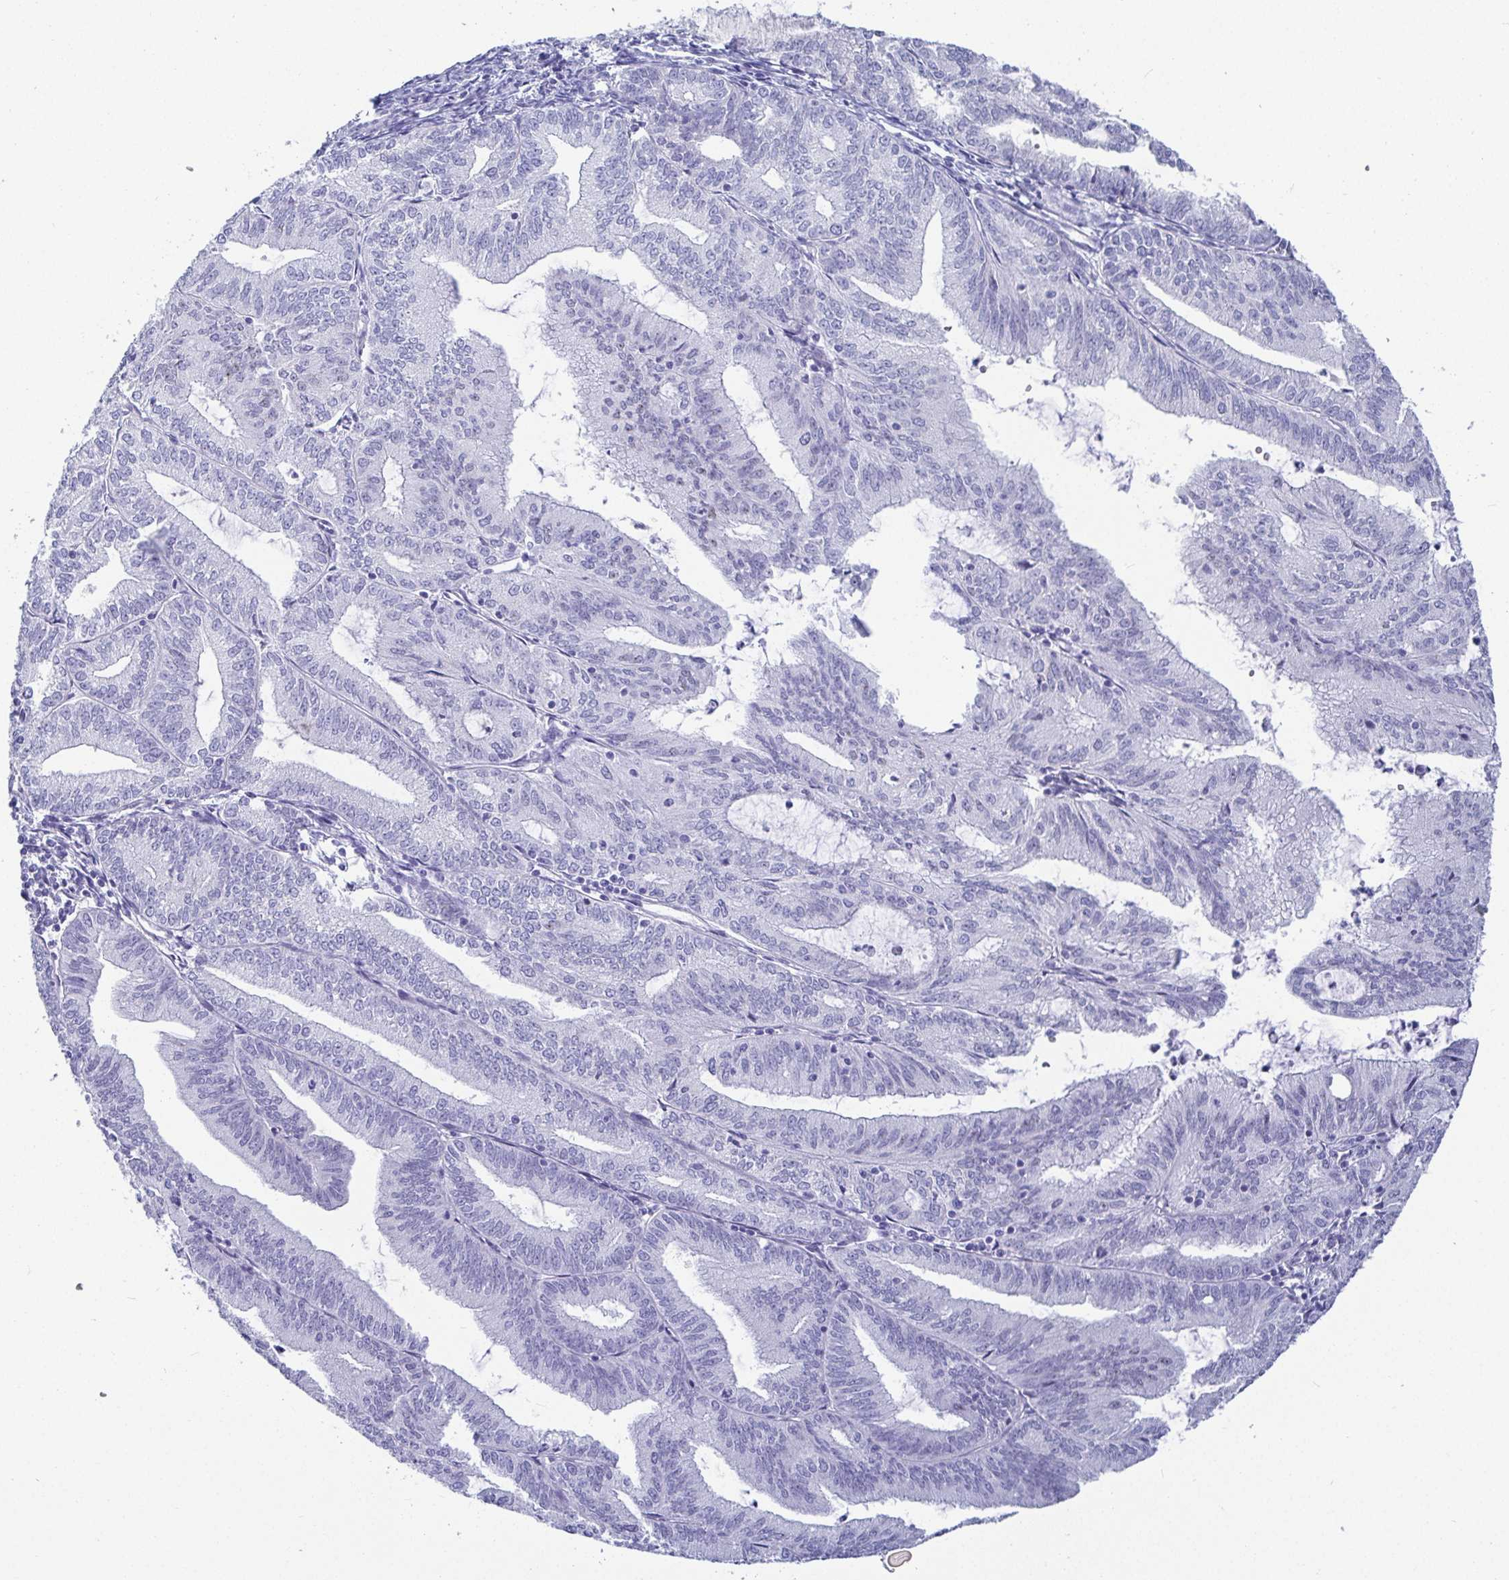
{"staining": {"intensity": "negative", "quantity": "none", "location": "none"}, "tissue": "endometrial cancer", "cell_type": "Tumor cells", "image_type": "cancer", "snomed": [{"axis": "morphology", "description": "Adenocarcinoma, NOS"}, {"axis": "topography", "description": "Endometrium"}], "caption": "DAB immunohistochemical staining of human endometrial cancer (adenocarcinoma) demonstrates no significant positivity in tumor cells.", "gene": "TMEM241", "patient": {"sex": "female", "age": 70}}